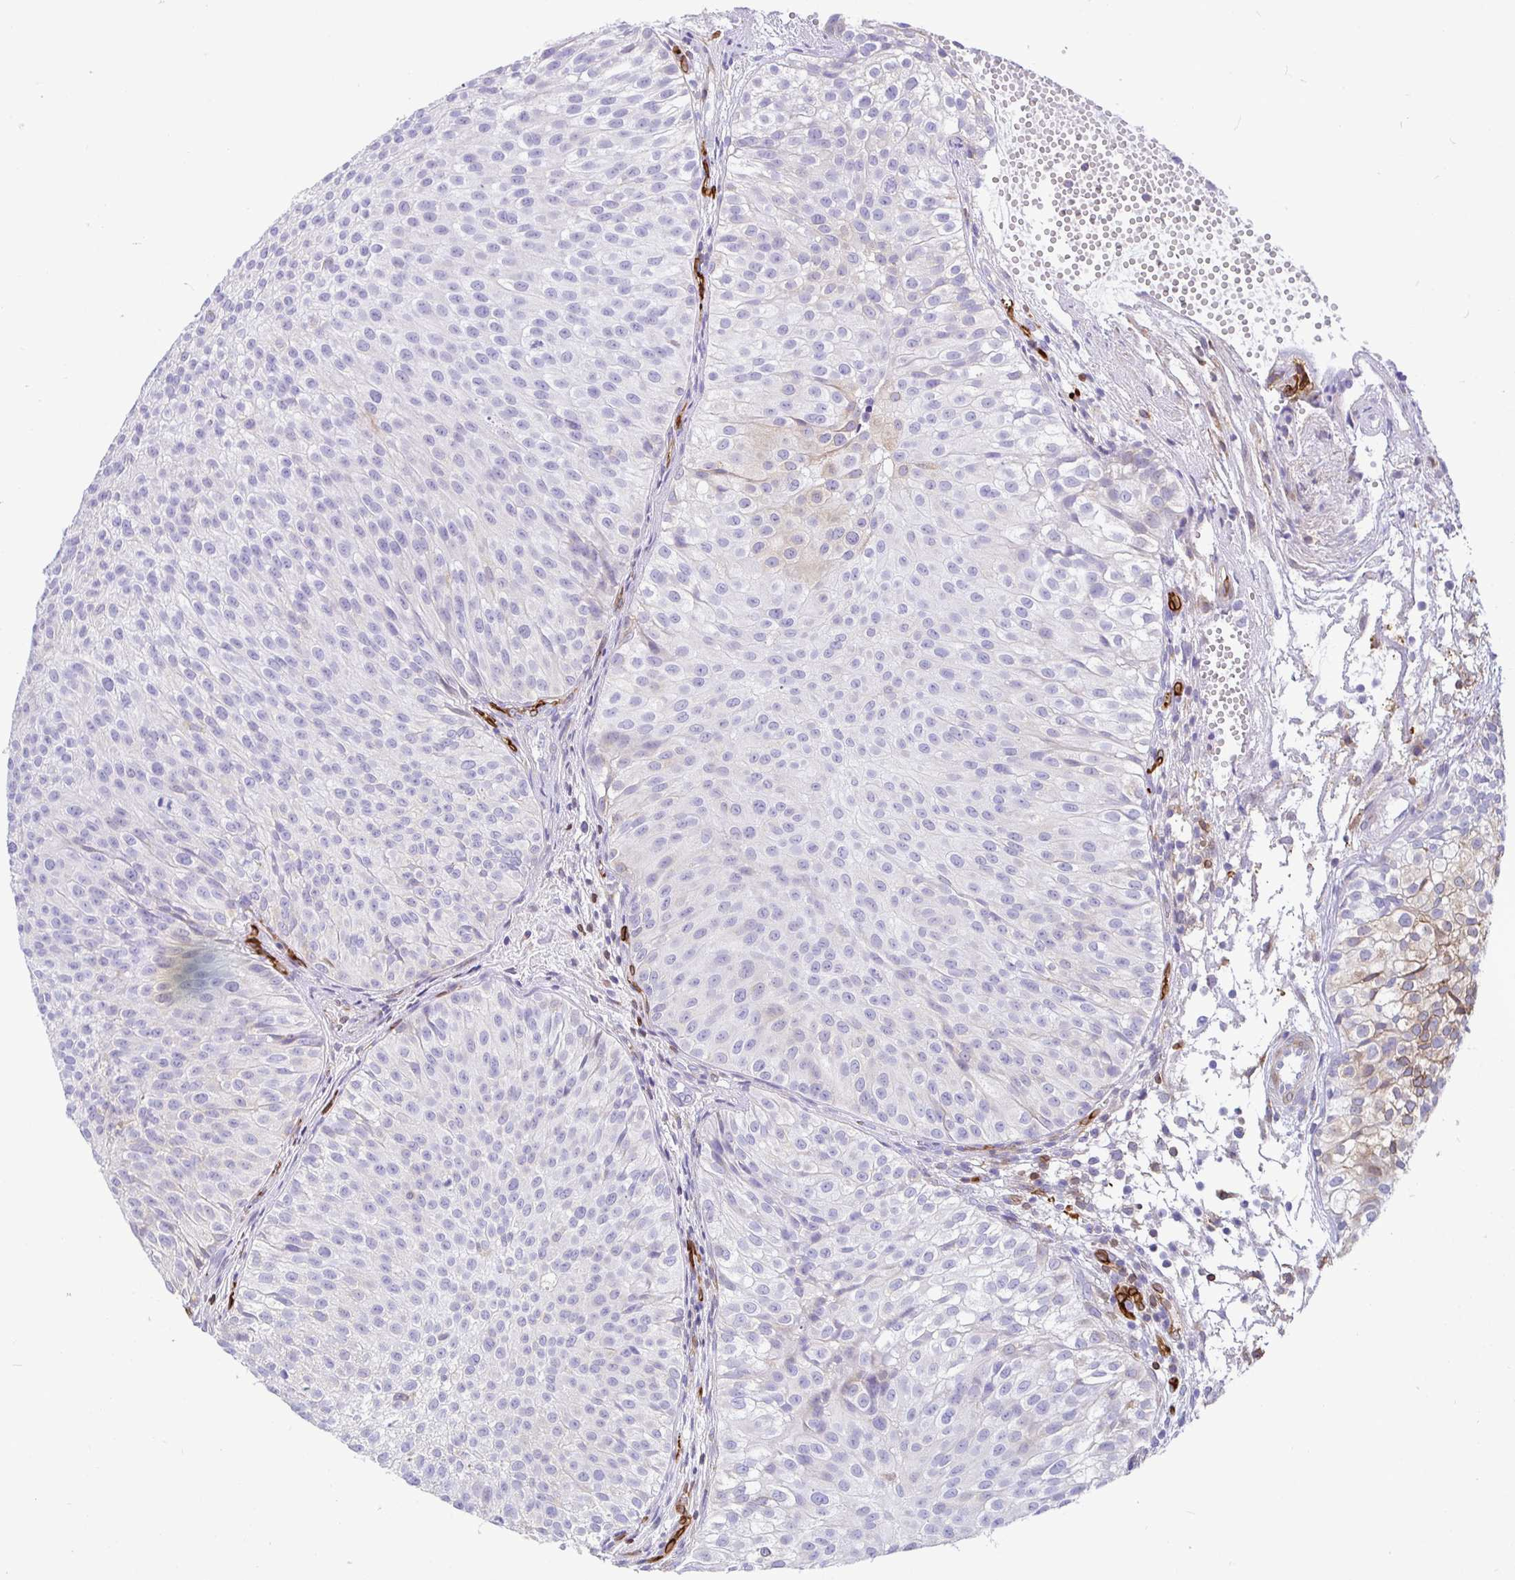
{"staining": {"intensity": "negative", "quantity": "none", "location": "none"}, "tissue": "urothelial cancer", "cell_type": "Tumor cells", "image_type": "cancer", "snomed": [{"axis": "morphology", "description": "Urothelial carcinoma, Low grade"}, {"axis": "topography", "description": "Urinary bladder"}], "caption": "Immunohistochemistry (IHC) micrograph of human low-grade urothelial carcinoma stained for a protein (brown), which demonstrates no staining in tumor cells.", "gene": "TP53I11", "patient": {"sex": "male", "age": 70}}